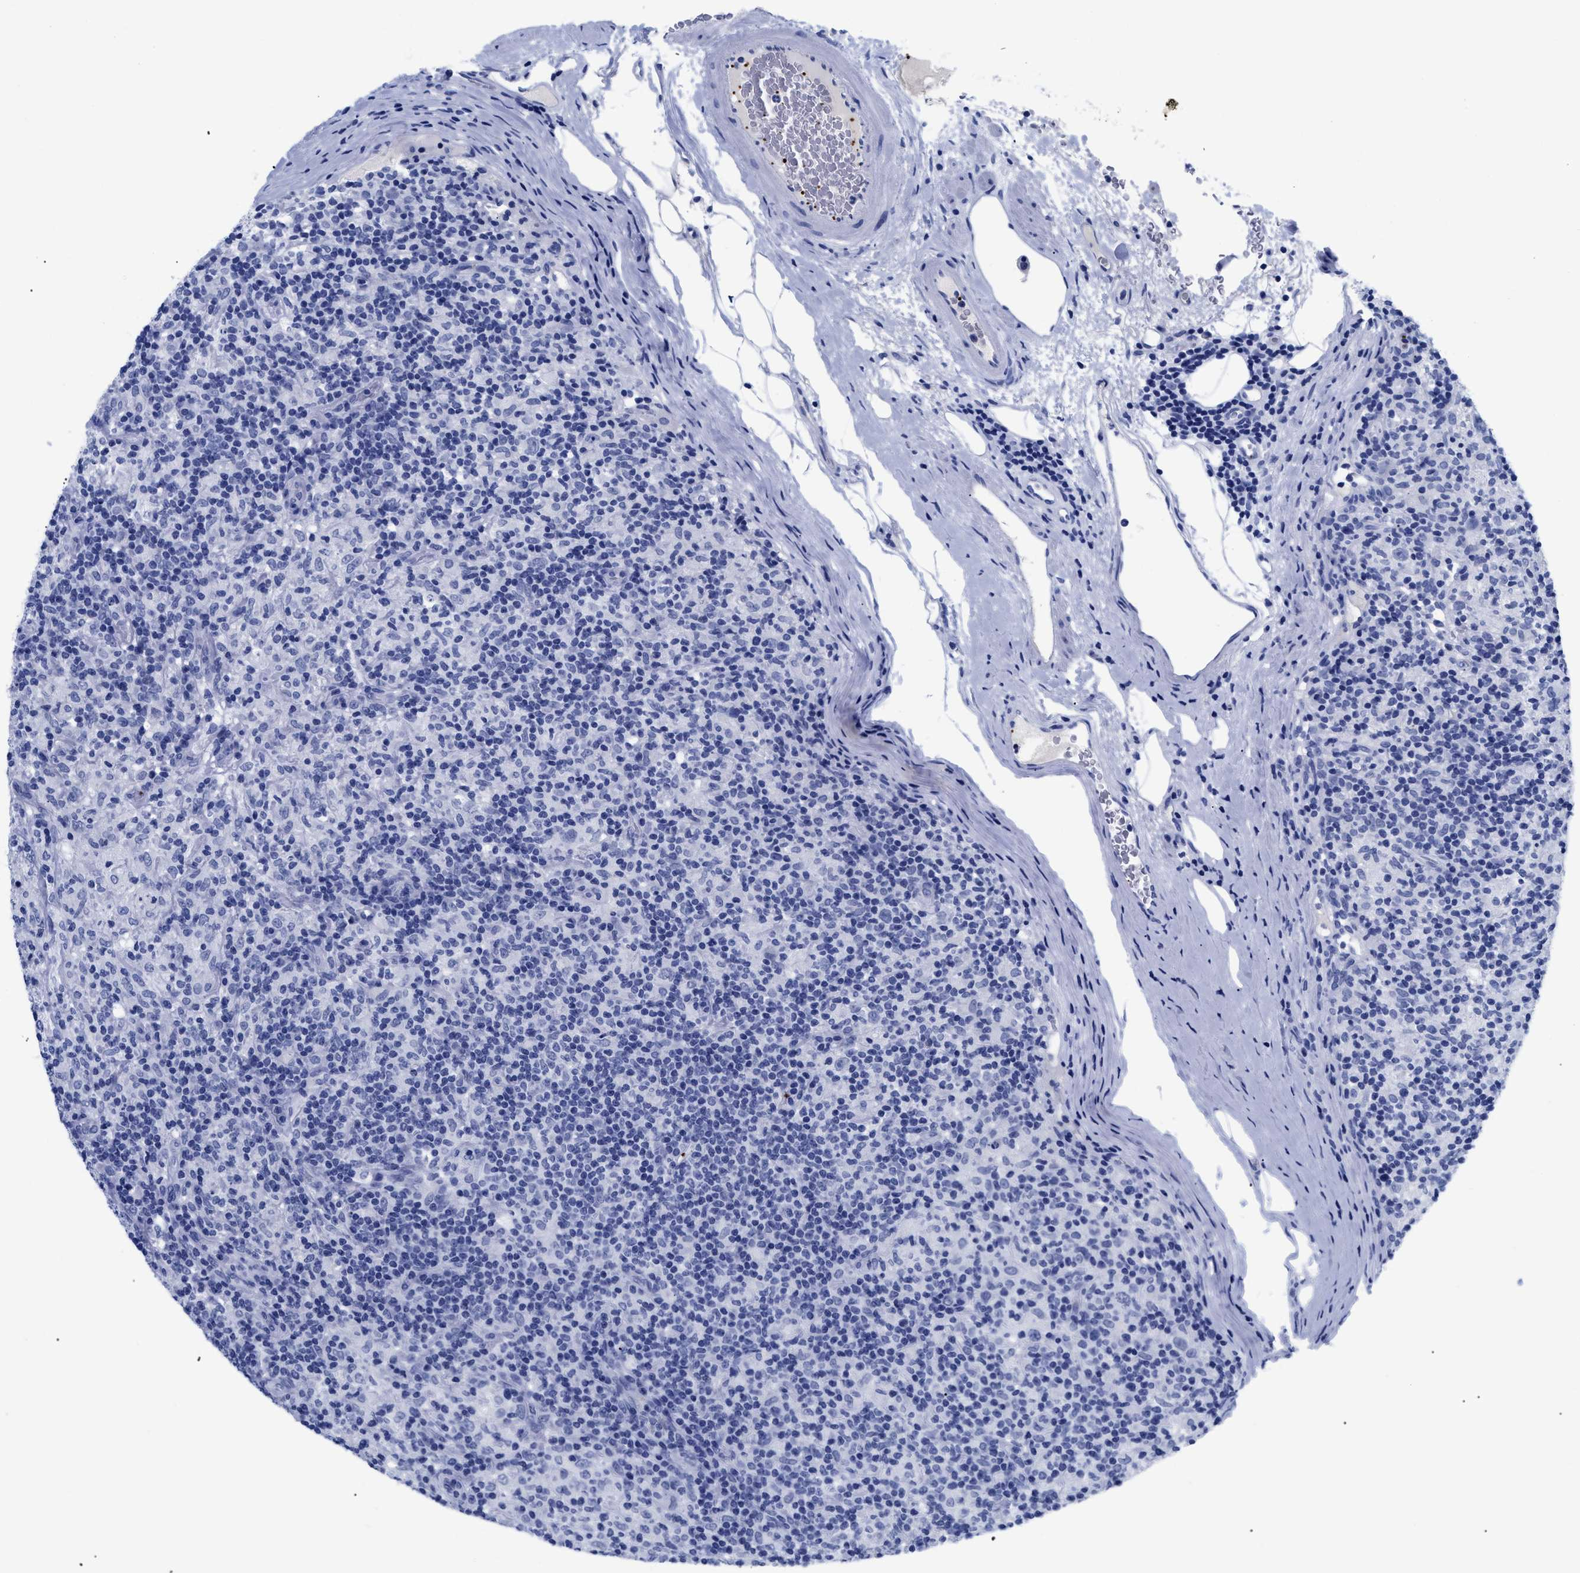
{"staining": {"intensity": "negative", "quantity": "none", "location": "none"}, "tissue": "lymphoma", "cell_type": "Tumor cells", "image_type": "cancer", "snomed": [{"axis": "morphology", "description": "Hodgkin's disease, NOS"}, {"axis": "topography", "description": "Lymph node"}], "caption": "The immunohistochemistry micrograph has no significant positivity in tumor cells of lymphoma tissue. (DAB IHC with hematoxylin counter stain).", "gene": "TREML1", "patient": {"sex": "male", "age": 70}}